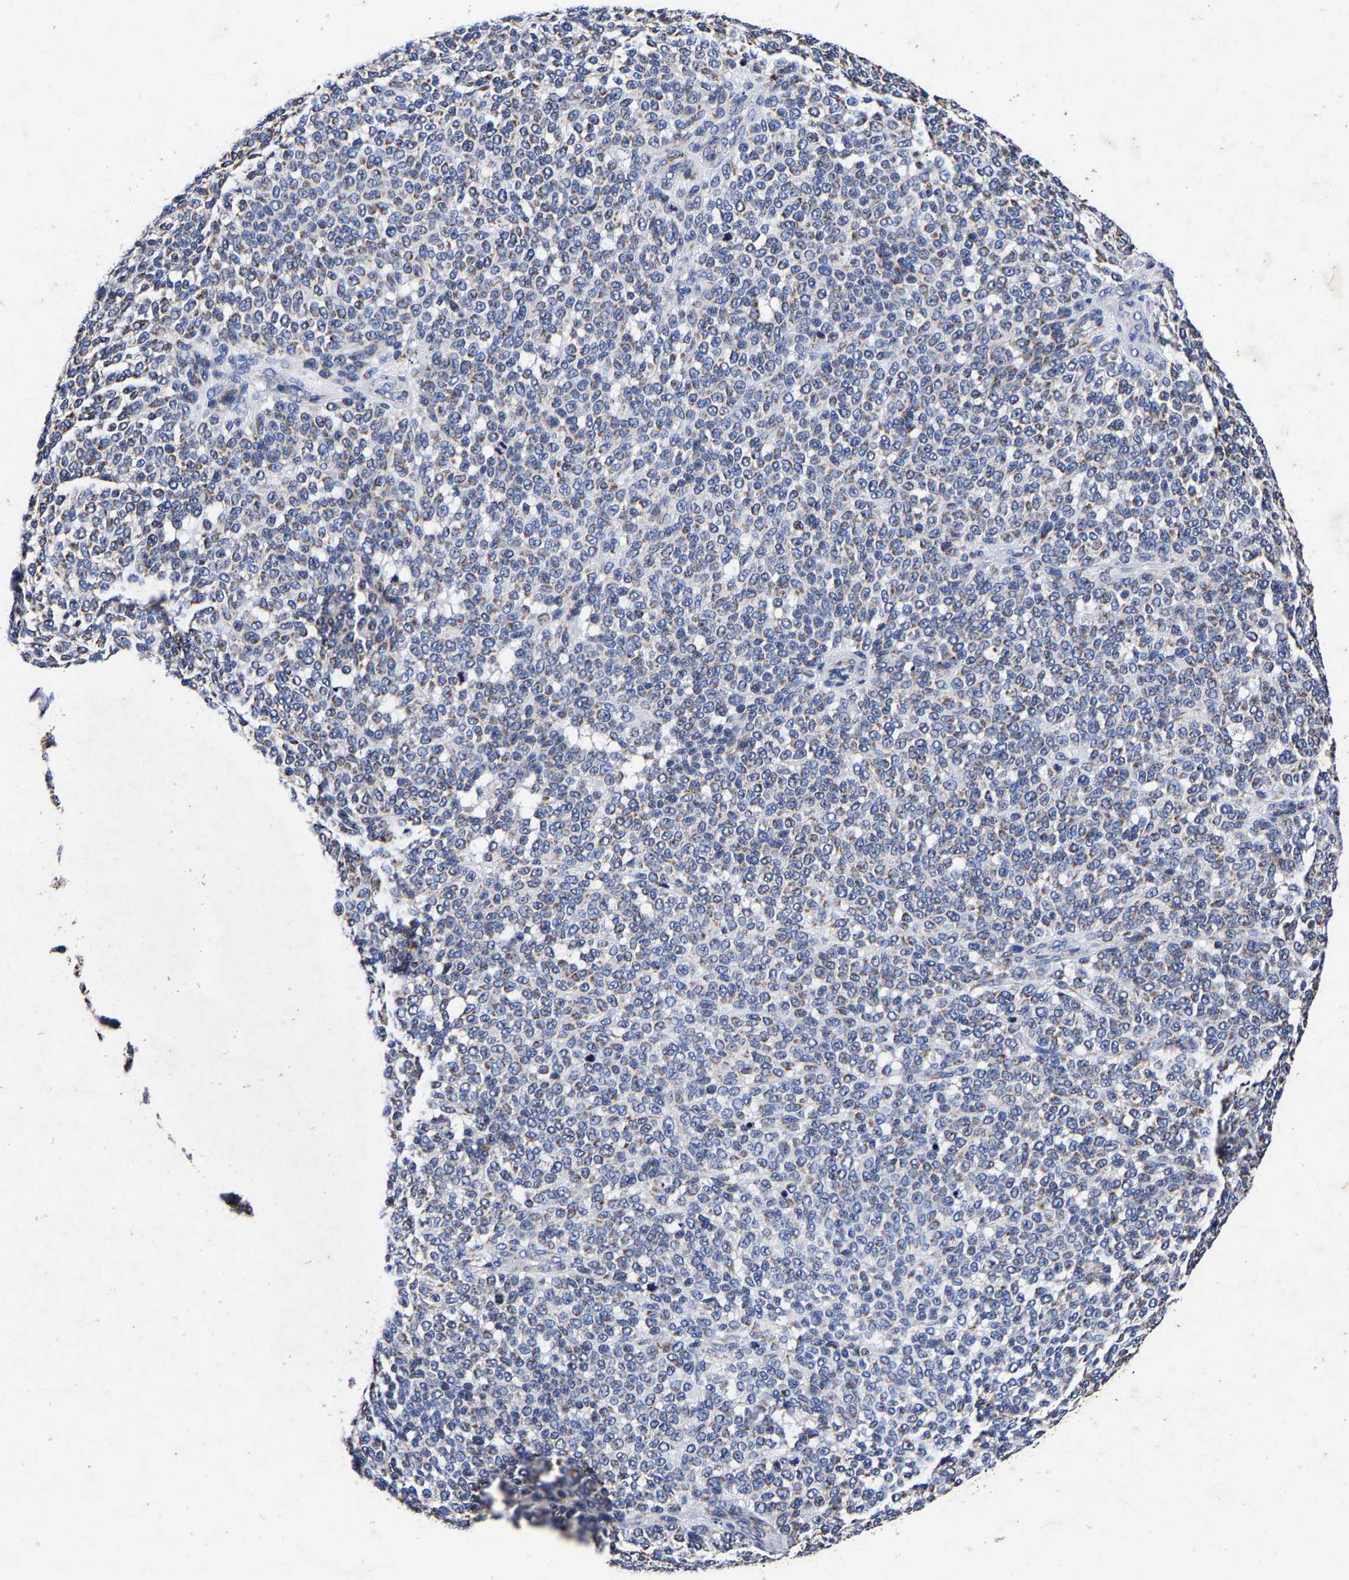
{"staining": {"intensity": "moderate", "quantity": "<25%", "location": "cytoplasmic/membranous"}, "tissue": "melanoma", "cell_type": "Tumor cells", "image_type": "cancer", "snomed": [{"axis": "morphology", "description": "Malignant melanoma, NOS"}, {"axis": "topography", "description": "Skin"}], "caption": "Malignant melanoma stained with immunohistochemistry (IHC) shows moderate cytoplasmic/membranous staining in about <25% of tumor cells.", "gene": "AASS", "patient": {"sex": "male", "age": 59}}